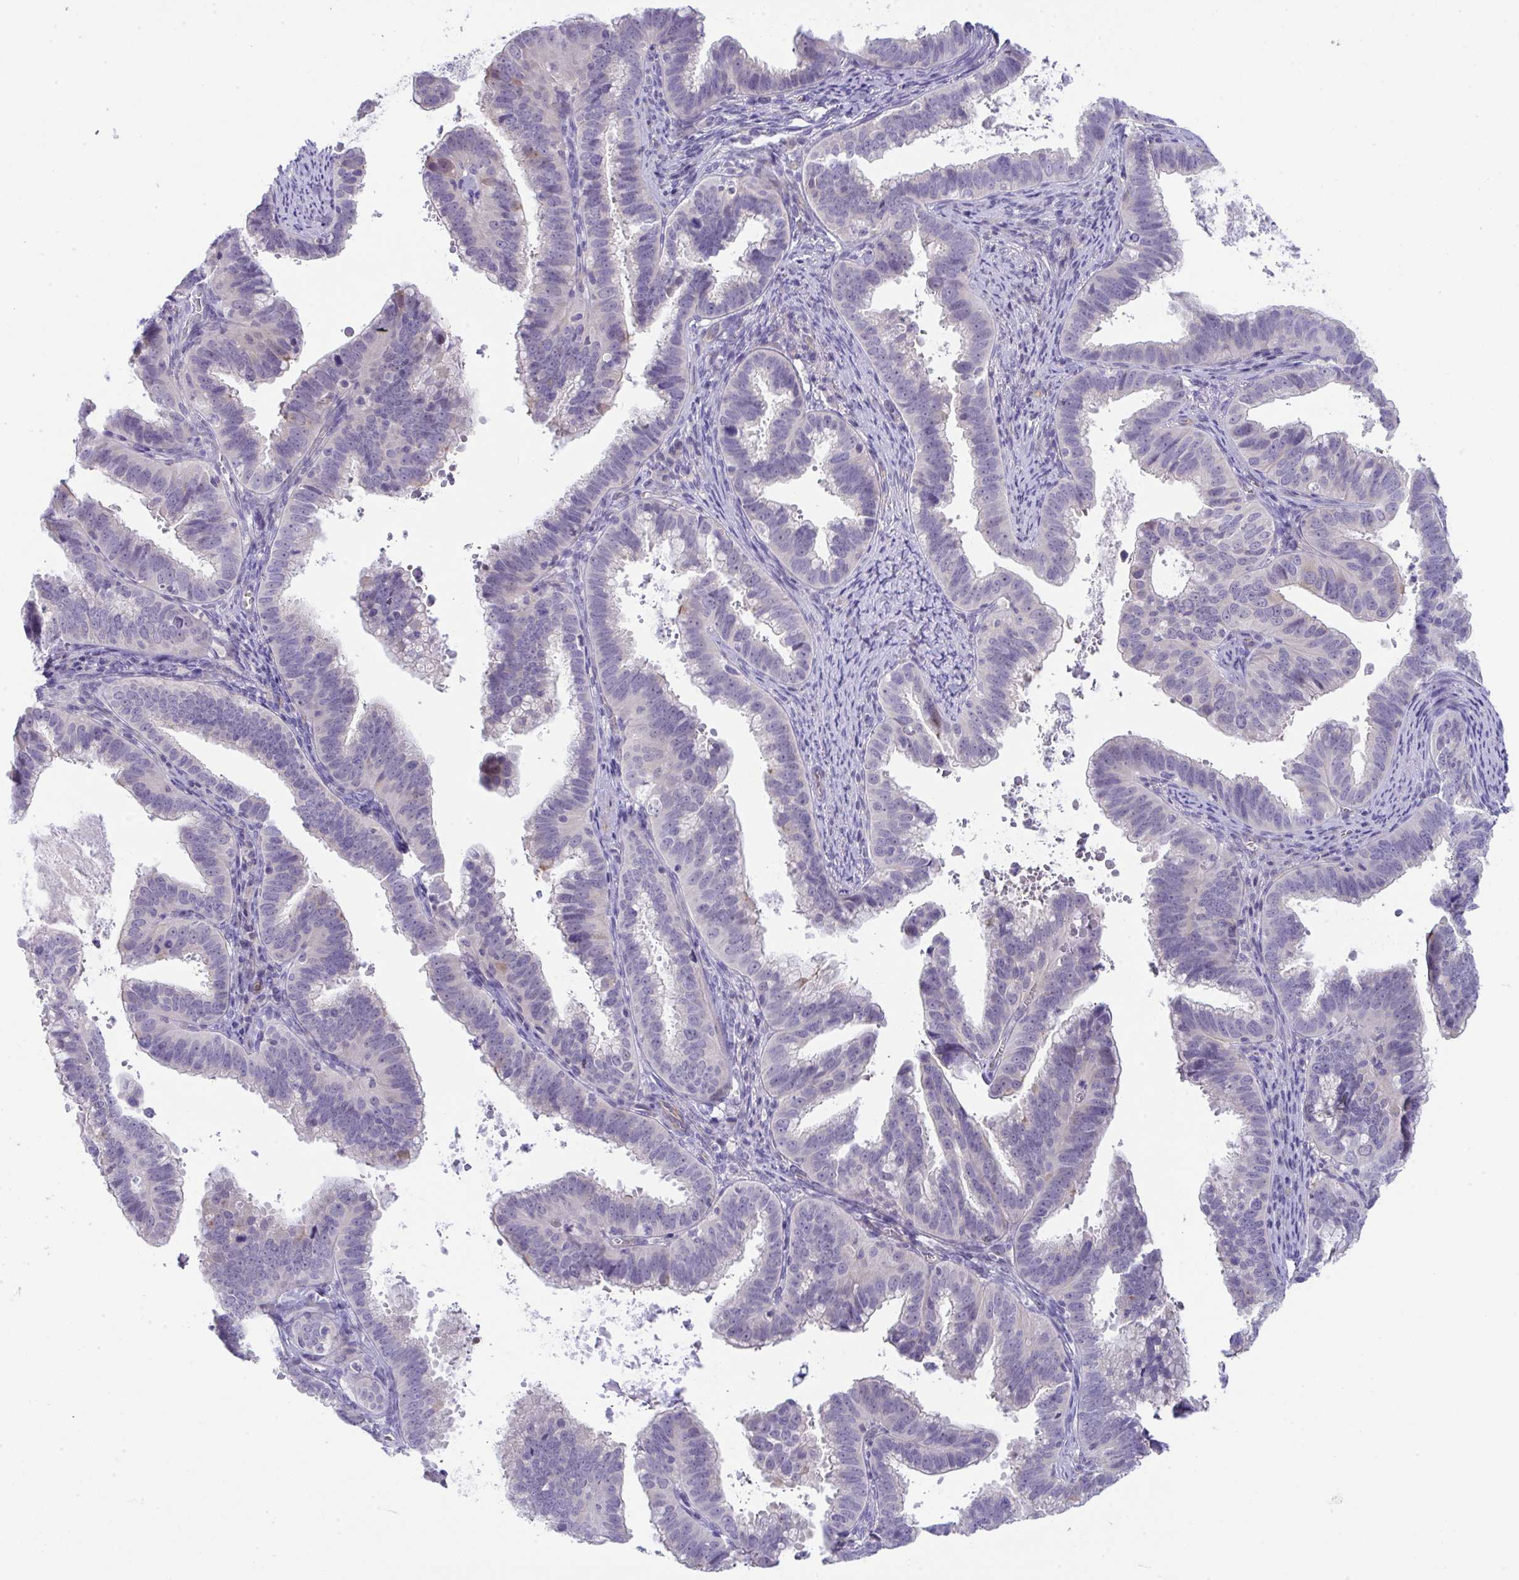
{"staining": {"intensity": "negative", "quantity": "none", "location": "none"}, "tissue": "cervical cancer", "cell_type": "Tumor cells", "image_type": "cancer", "snomed": [{"axis": "morphology", "description": "Adenocarcinoma, NOS"}, {"axis": "topography", "description": "Cervix"}], "caption": "Cervical cancer (adenocarcinoma) stained for a protein using IHC reveals no expression tumor cells.", "gene": "MYL12A", "patient": {"sex": "female", "age": 61}}